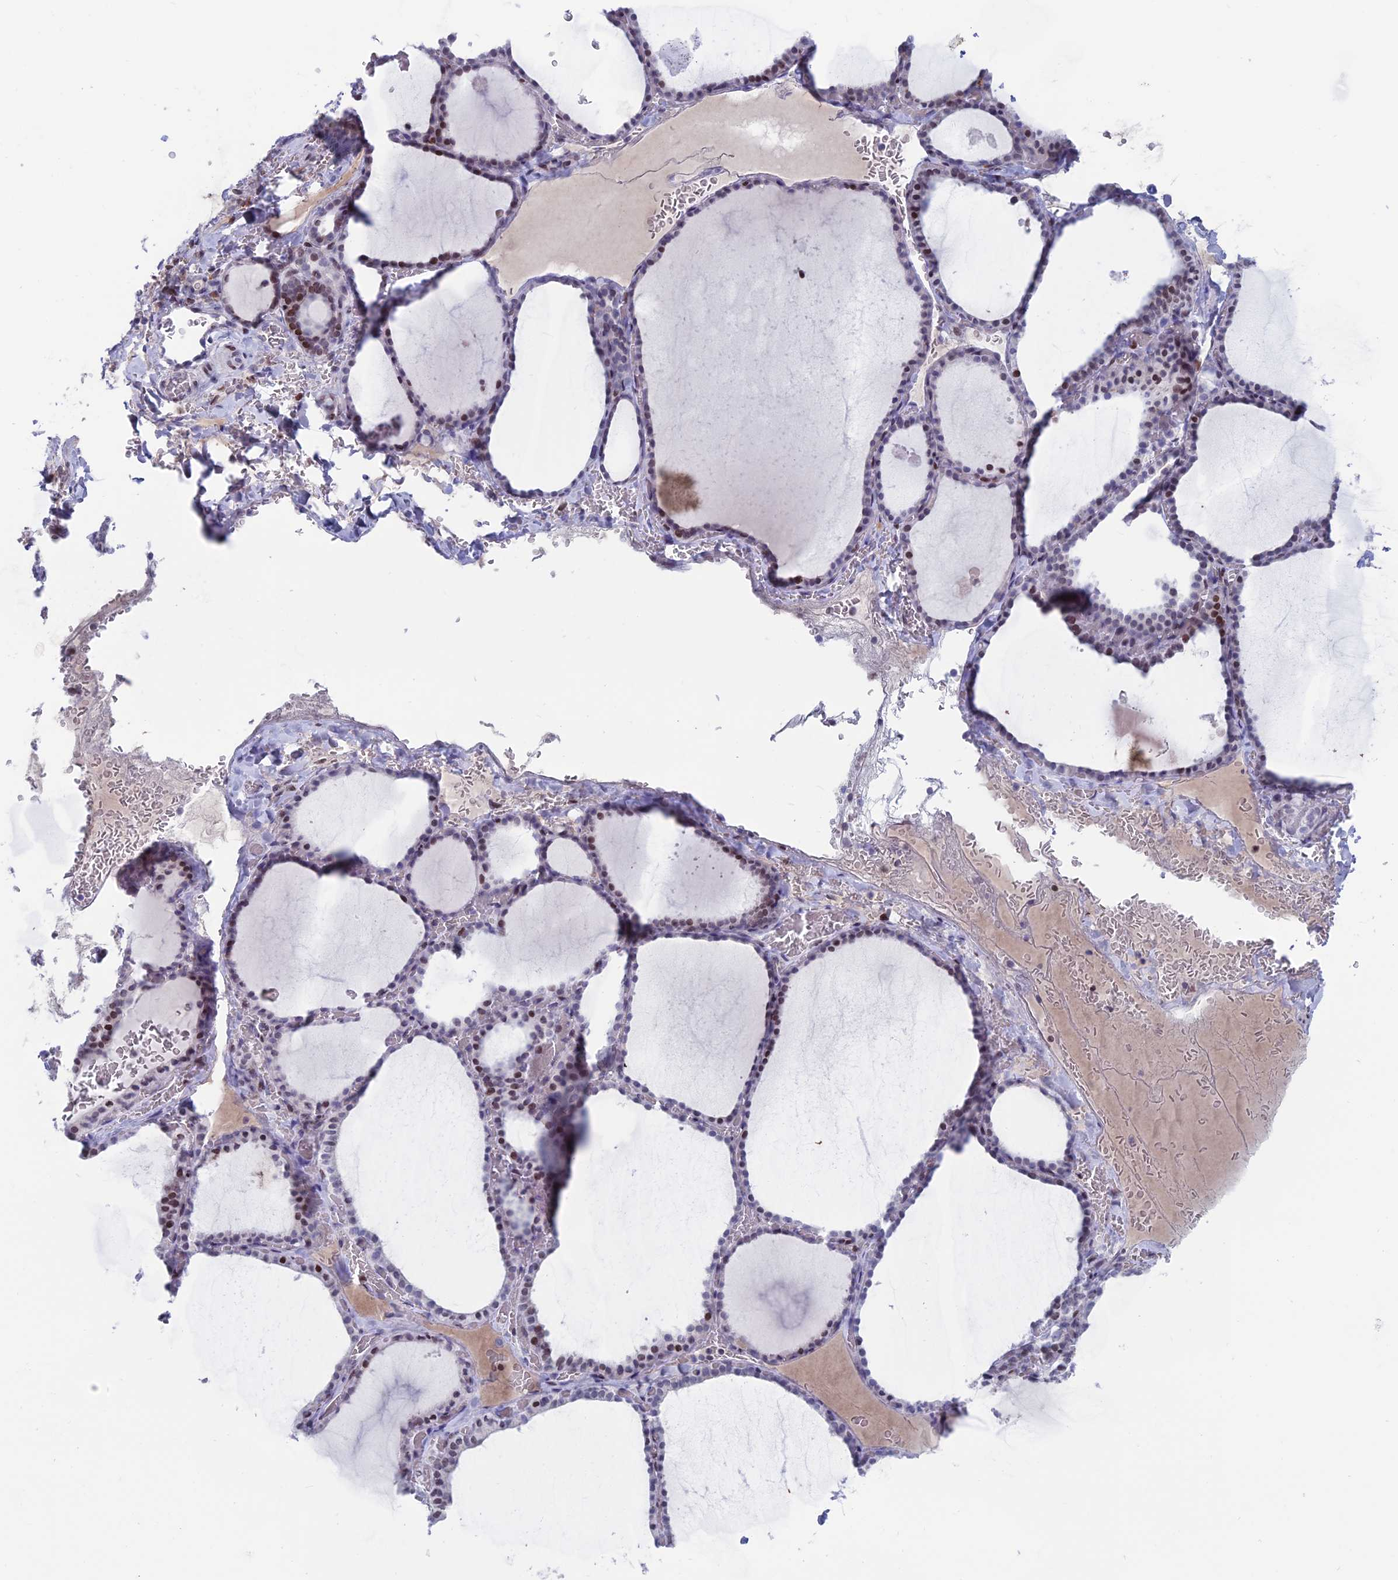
{"staining": {"intensity": "moderate", "quantity": "<25%", "location": "nuclear"}, "tissue": "thyroid gland", "cell_type": "Glandular cells", "image_type": "normal", "snomed": [{"axis": "morphology", "description": "Normal tissue, NOS"}, {"axis": "topography", "description": "Thyroid gland"}], "caption": "Immunohistochemical staining of normal thyroid gland demonstrates moderate nuclear protein expression in about <25% of glandular cells.", "gene": "CERS6", "patient": {"sex": "female", "age": 39}}